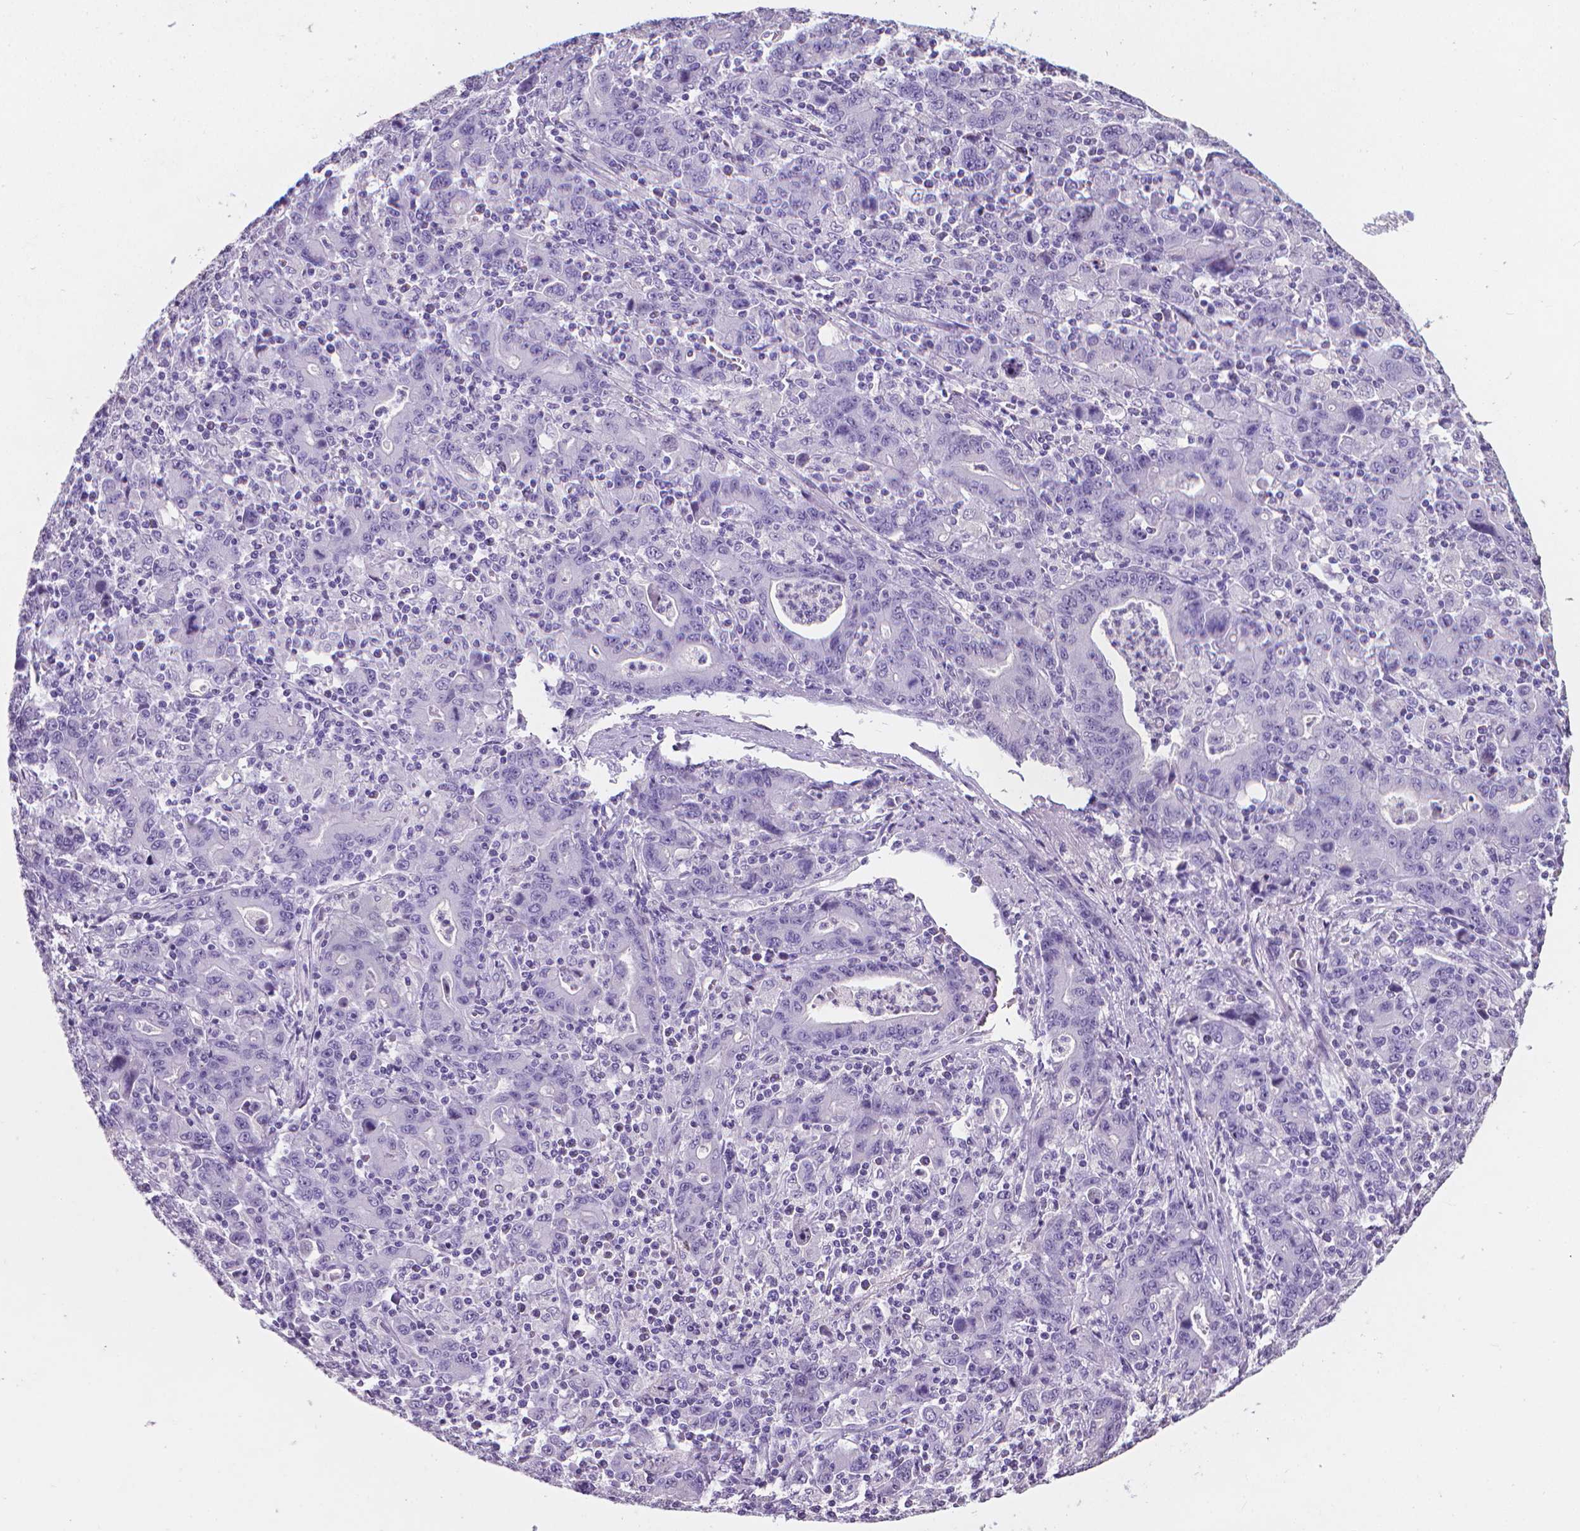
{"staining": {"intensity": "negative", "quantity": "none", "location": "none"}, "tissue": "stomach cancer", "cell_type": "Tumor cells", "image_type": "cancer", "snomed": [{"axis": "morphology", "description": "Adenocarcinoma, NOS"}, {"axis": "topography", "description": "Stomach, upper"}], "caption": "Immunohistochemical staining of adenocarcinoma (stomach) demonstrates no significant staining in tumor cells.", "gene": "XPNPEP2", "patient": {"sex": "male", "age": 69}}